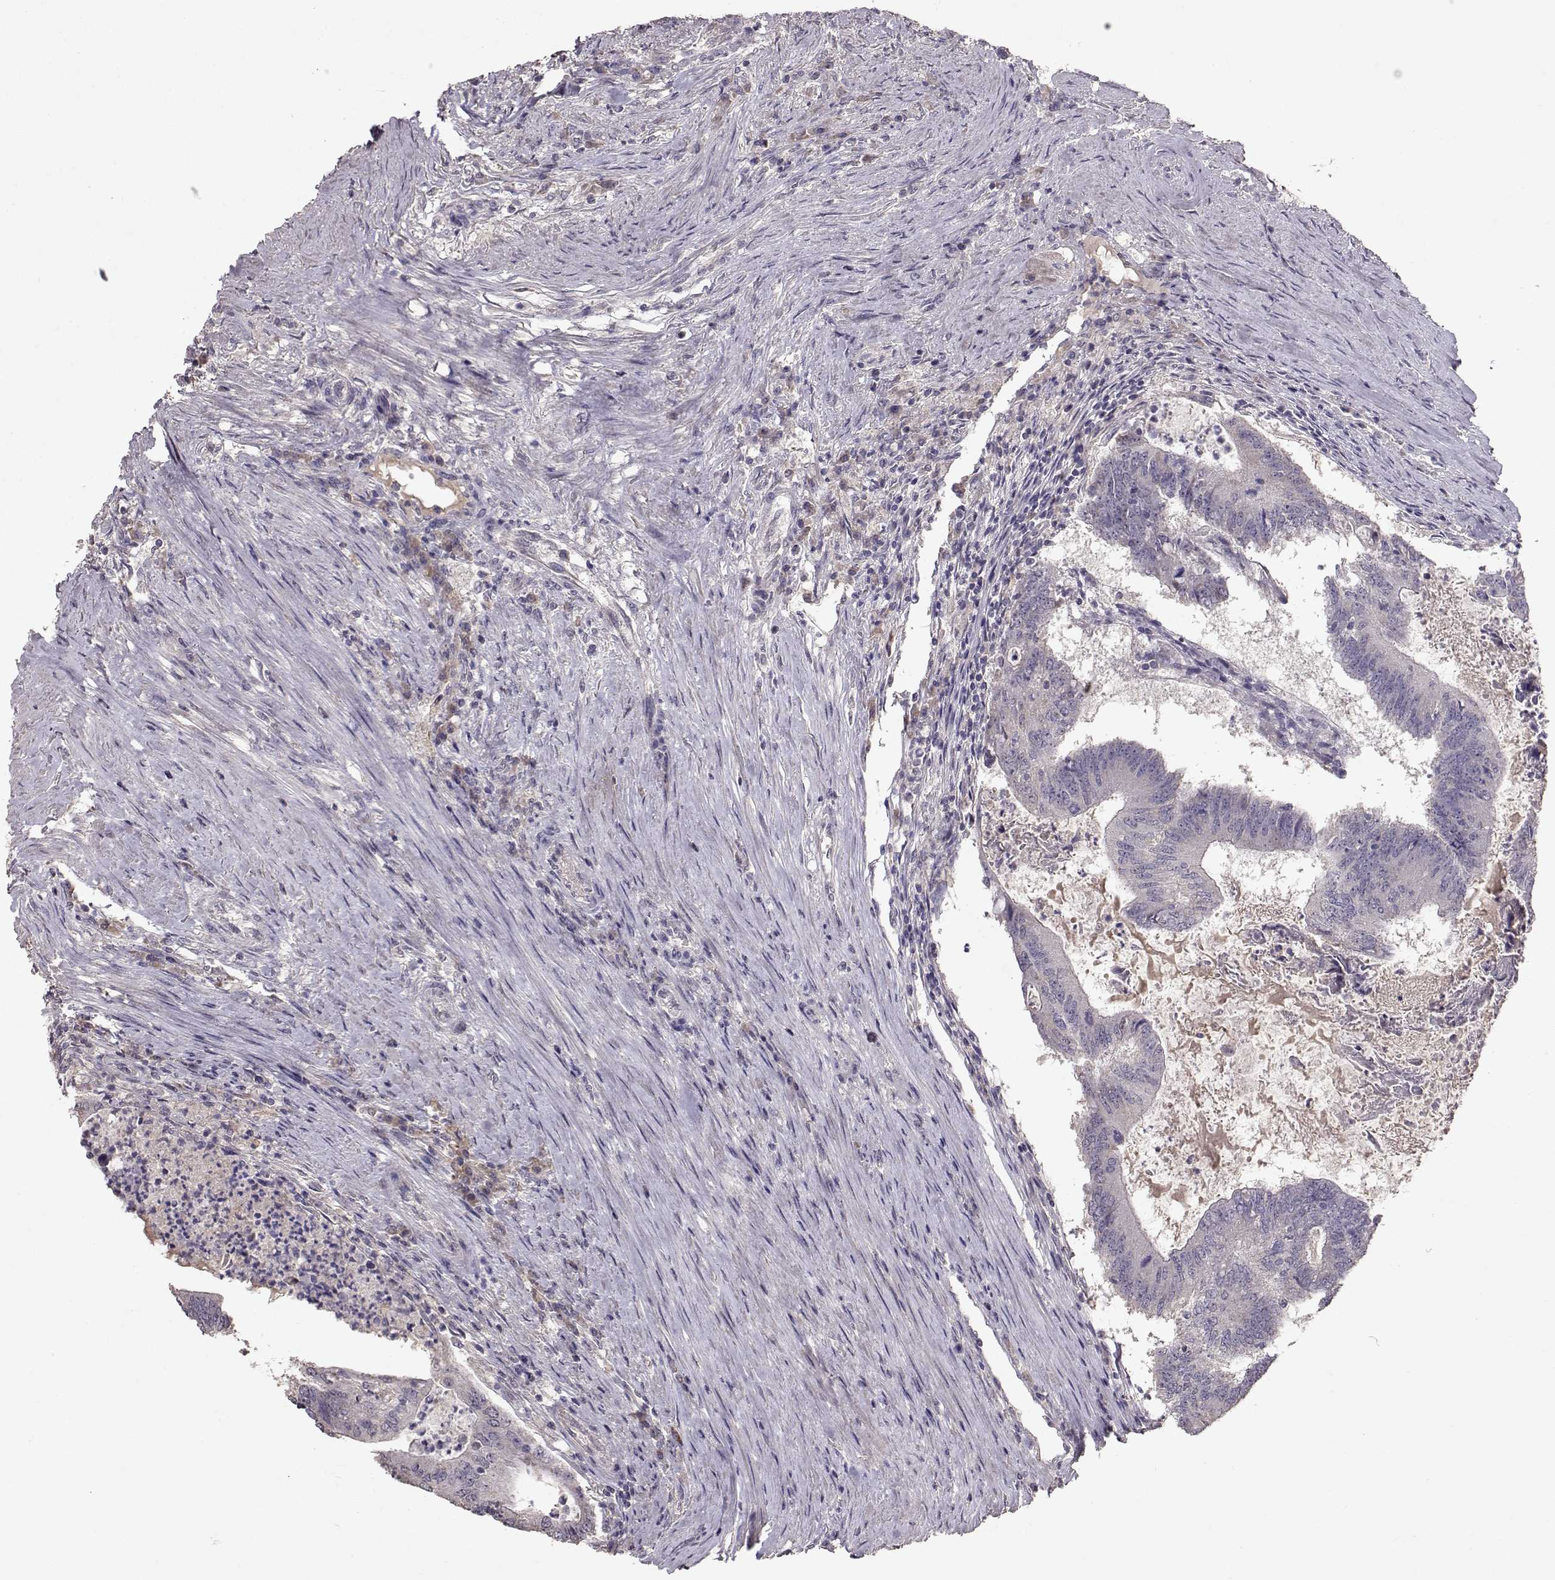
{"staining": {"intensity": "negative", "quantity": "none", "location": "none"}, "tissue": "colorectal cancer", "cell_type": "Tumor cells", "image_type": "cancer", "snomed": [{"axis": "morphology", "description": "Adenocarcinoma, NOS"}, {"axis": "topography", "description": "Colon"}], "caption": "This is a micrograph of immunohistochemistry staining of colorectal cancer, which shows no positivity in tumor cells. The staining is performed using DAB (3,3'-diaminobenzidine) brown chromogen with nuclei counter-stained in using hematoxylin.", "gene": "PMCH", "patient": {"sex": "female", "age": 70}}